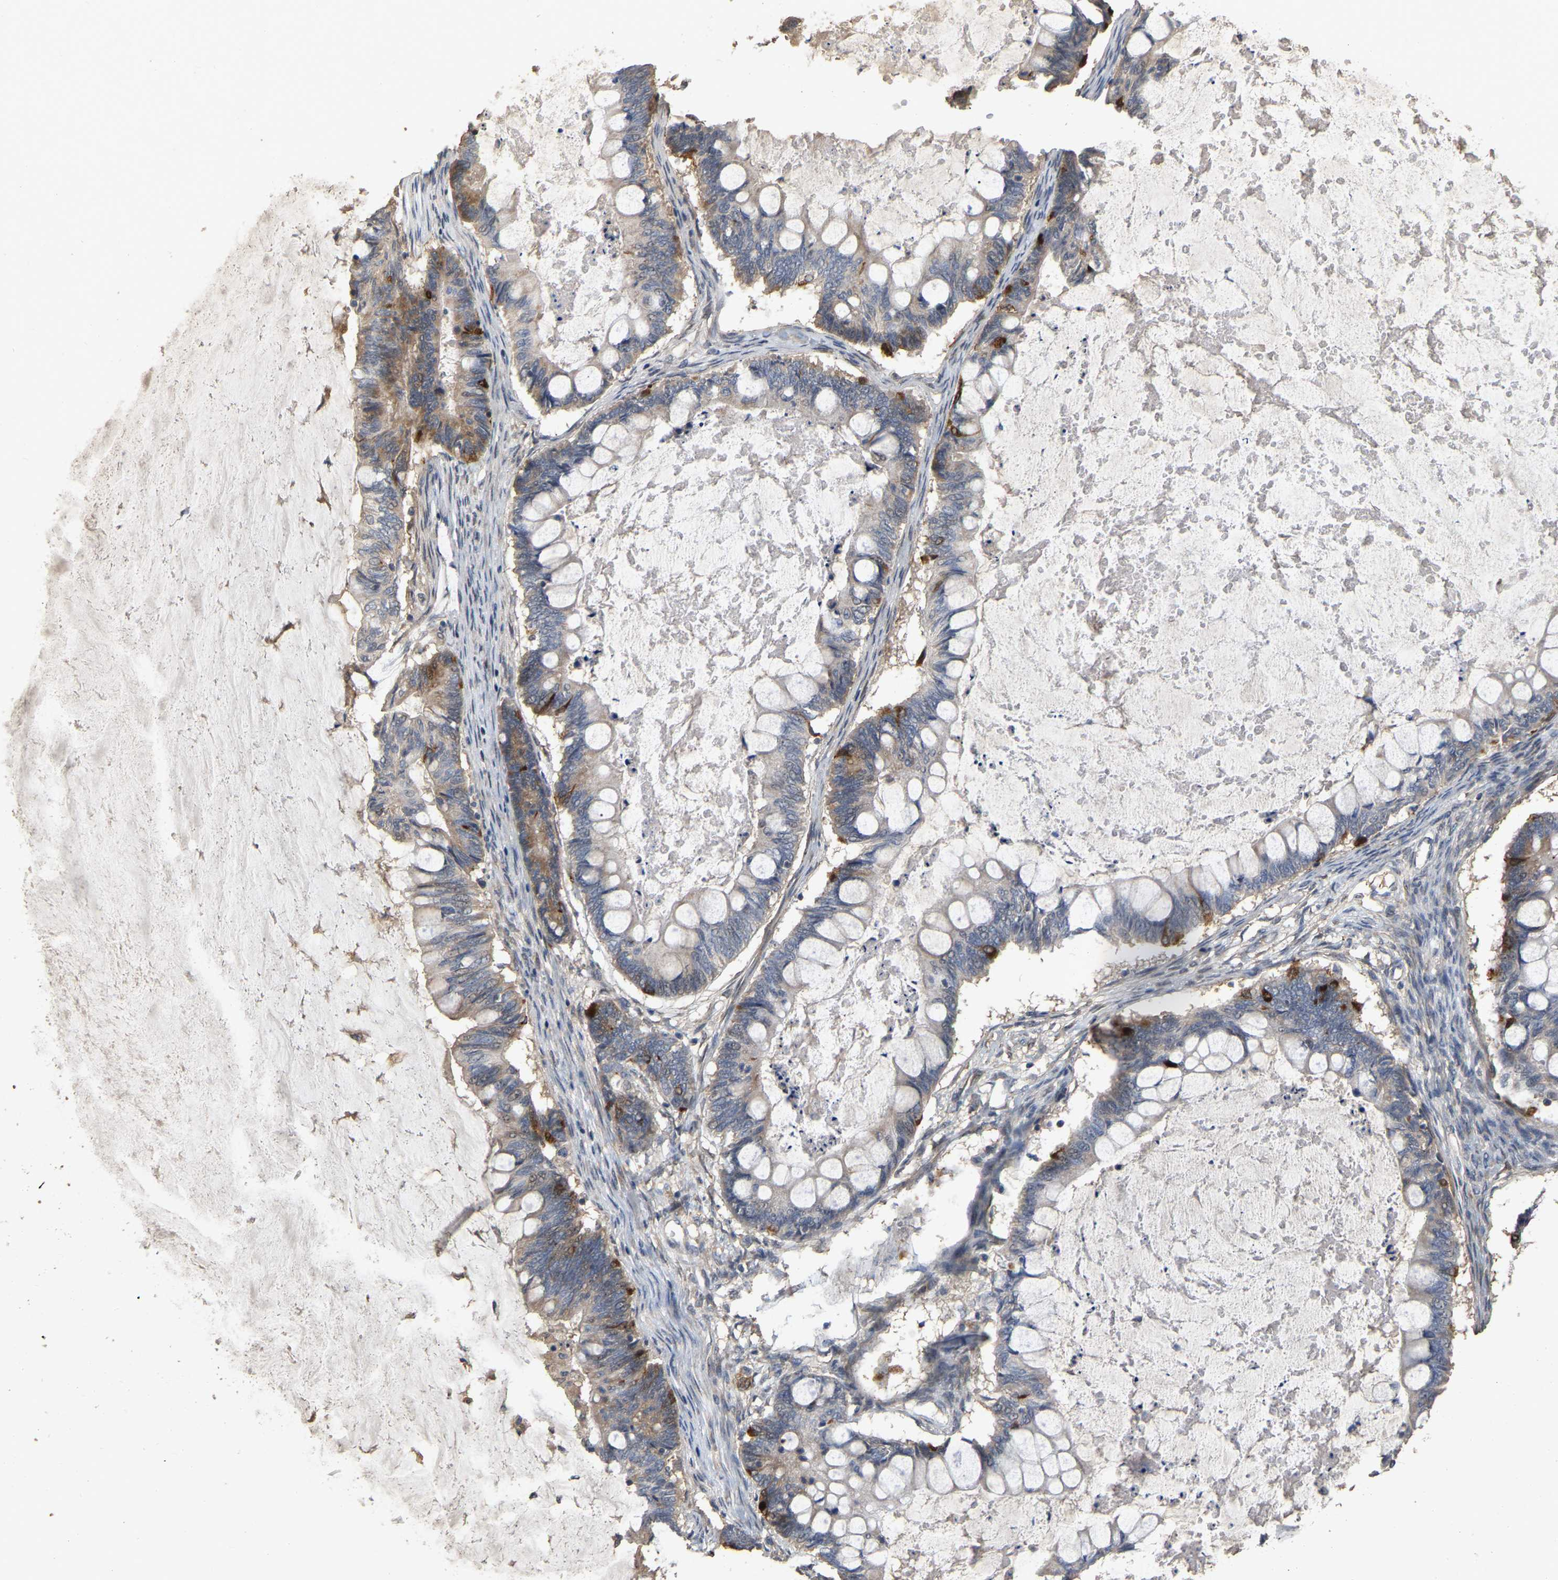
{"staining": {"intensity": "moderate", "quantity": "25%-75%", "location": "cytoplasmic/membranous"}, "tissue": "ovarian cancer", "cell_type": "Tumor cells", "image_type": "cancer", "snomed": [{"axis": "morphology", "description": "Cystadenocarcinoma, mucinous, NOS"}, {"axis": "topography", "description": "Ovary"}], "caption": "Immunohistochemical staining of human mucinous cystadenocarcinoma (ovarian) reveals medium levels of moderate cytoplasmic/membranous positivity in approximately 25%-75% of tumor cells. (IHC, brightfield microscopy, high magnification).", "gene": "NCS1", "patient": {"sex": "female", "age": 61}}